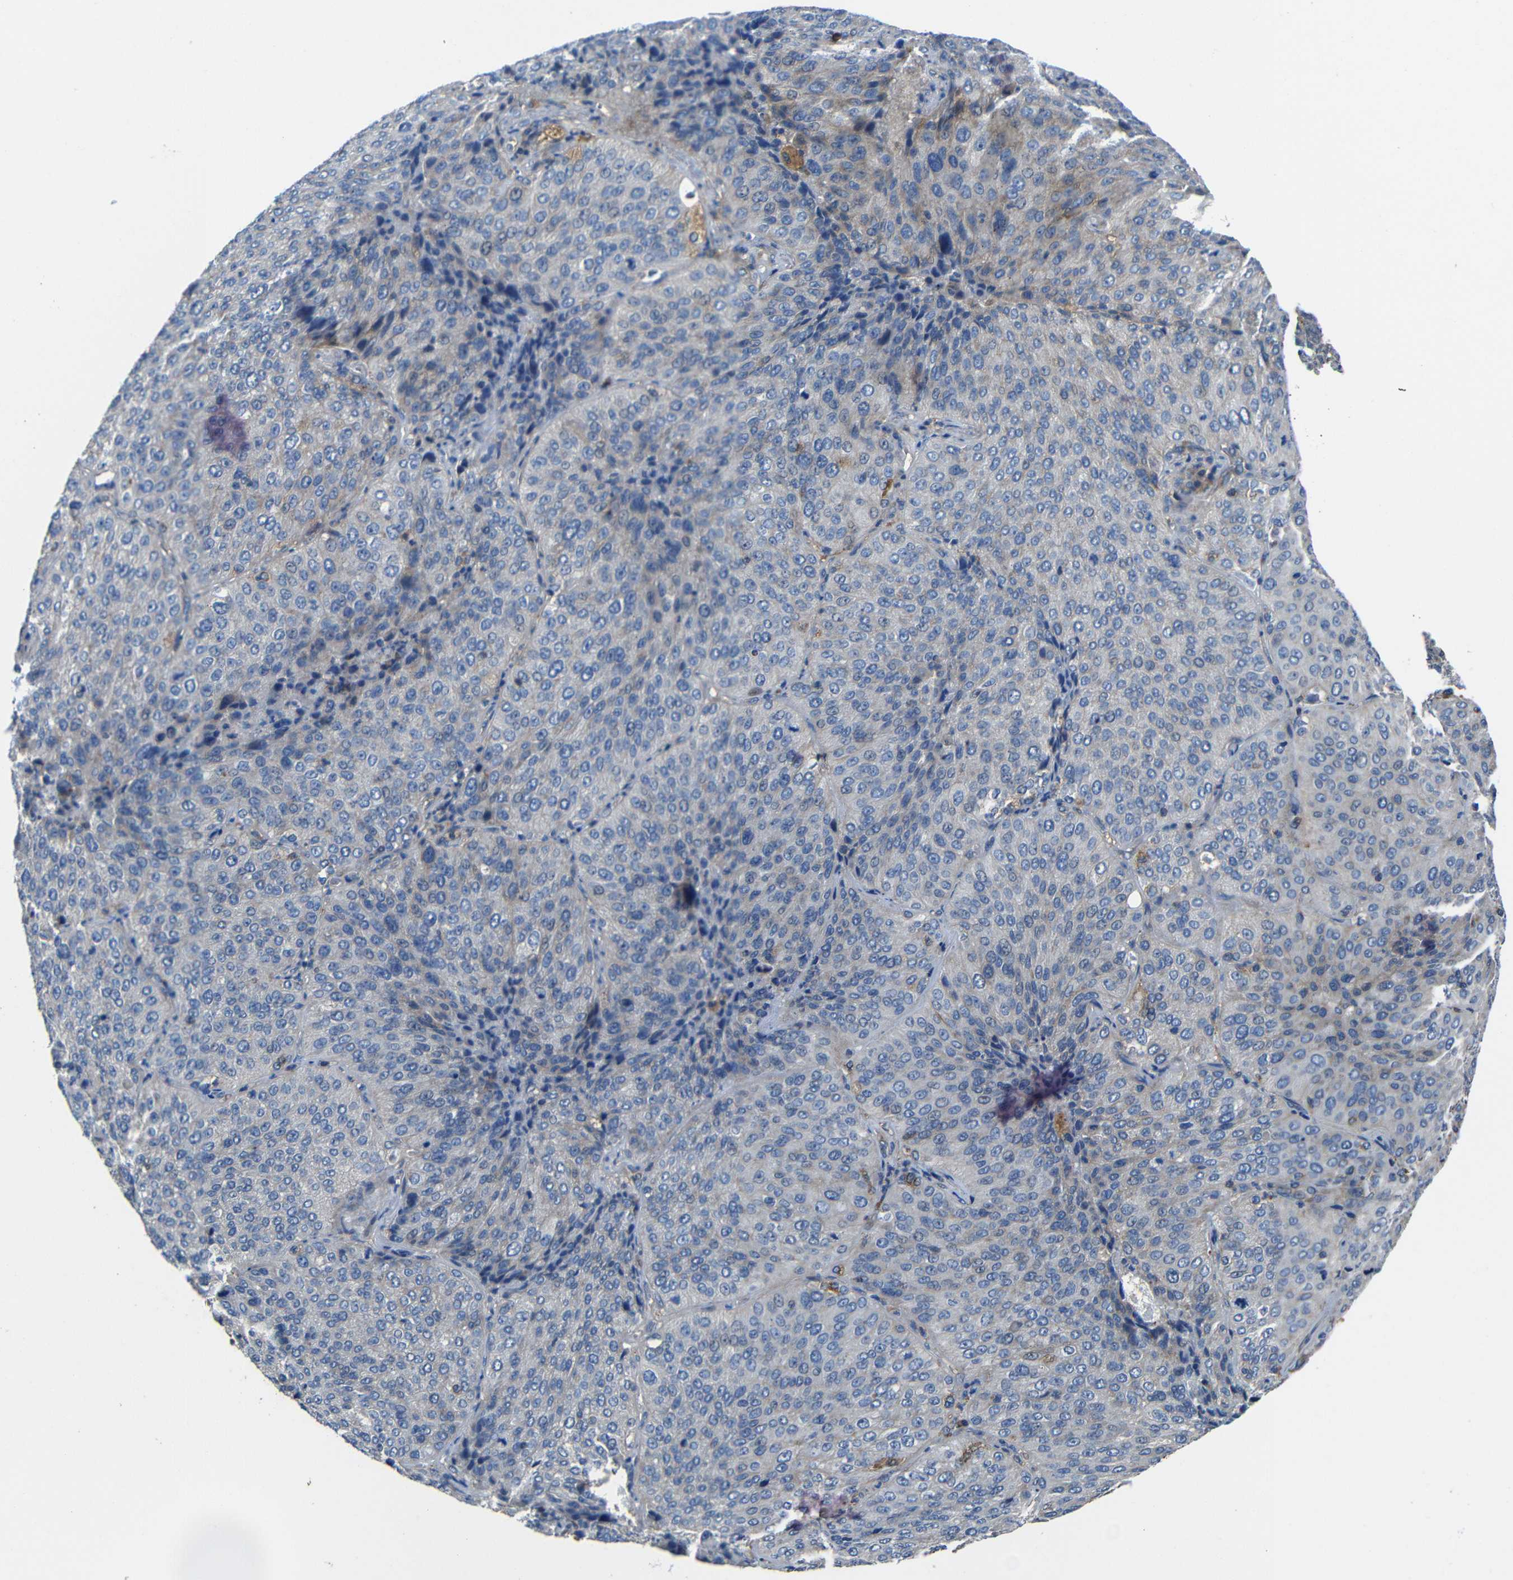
{"staining": {"intensity": "weak", "quantity": "25%-75%", "location": "cytoplasmic/membranous"}, "tissue": "lung cancer", "cell_type": "Tumor cells", "image_type": "cancer", "snomed": [{"axis": "morphology", "description": "Squamous cell carcinoma, NOS"}, {"axis": "topography", "description": "Lung"}], "caption": "An immunohistochemistry (IHC) image of neoplastic tissue is shown. Protein staining in brown highlights weak cytoplasmic/membranous positivity in lung cancer (squamous cell carcinoma) within tumor cells.", "gene": "GDI1", "patient": {"sex": "male", "age": 54}}